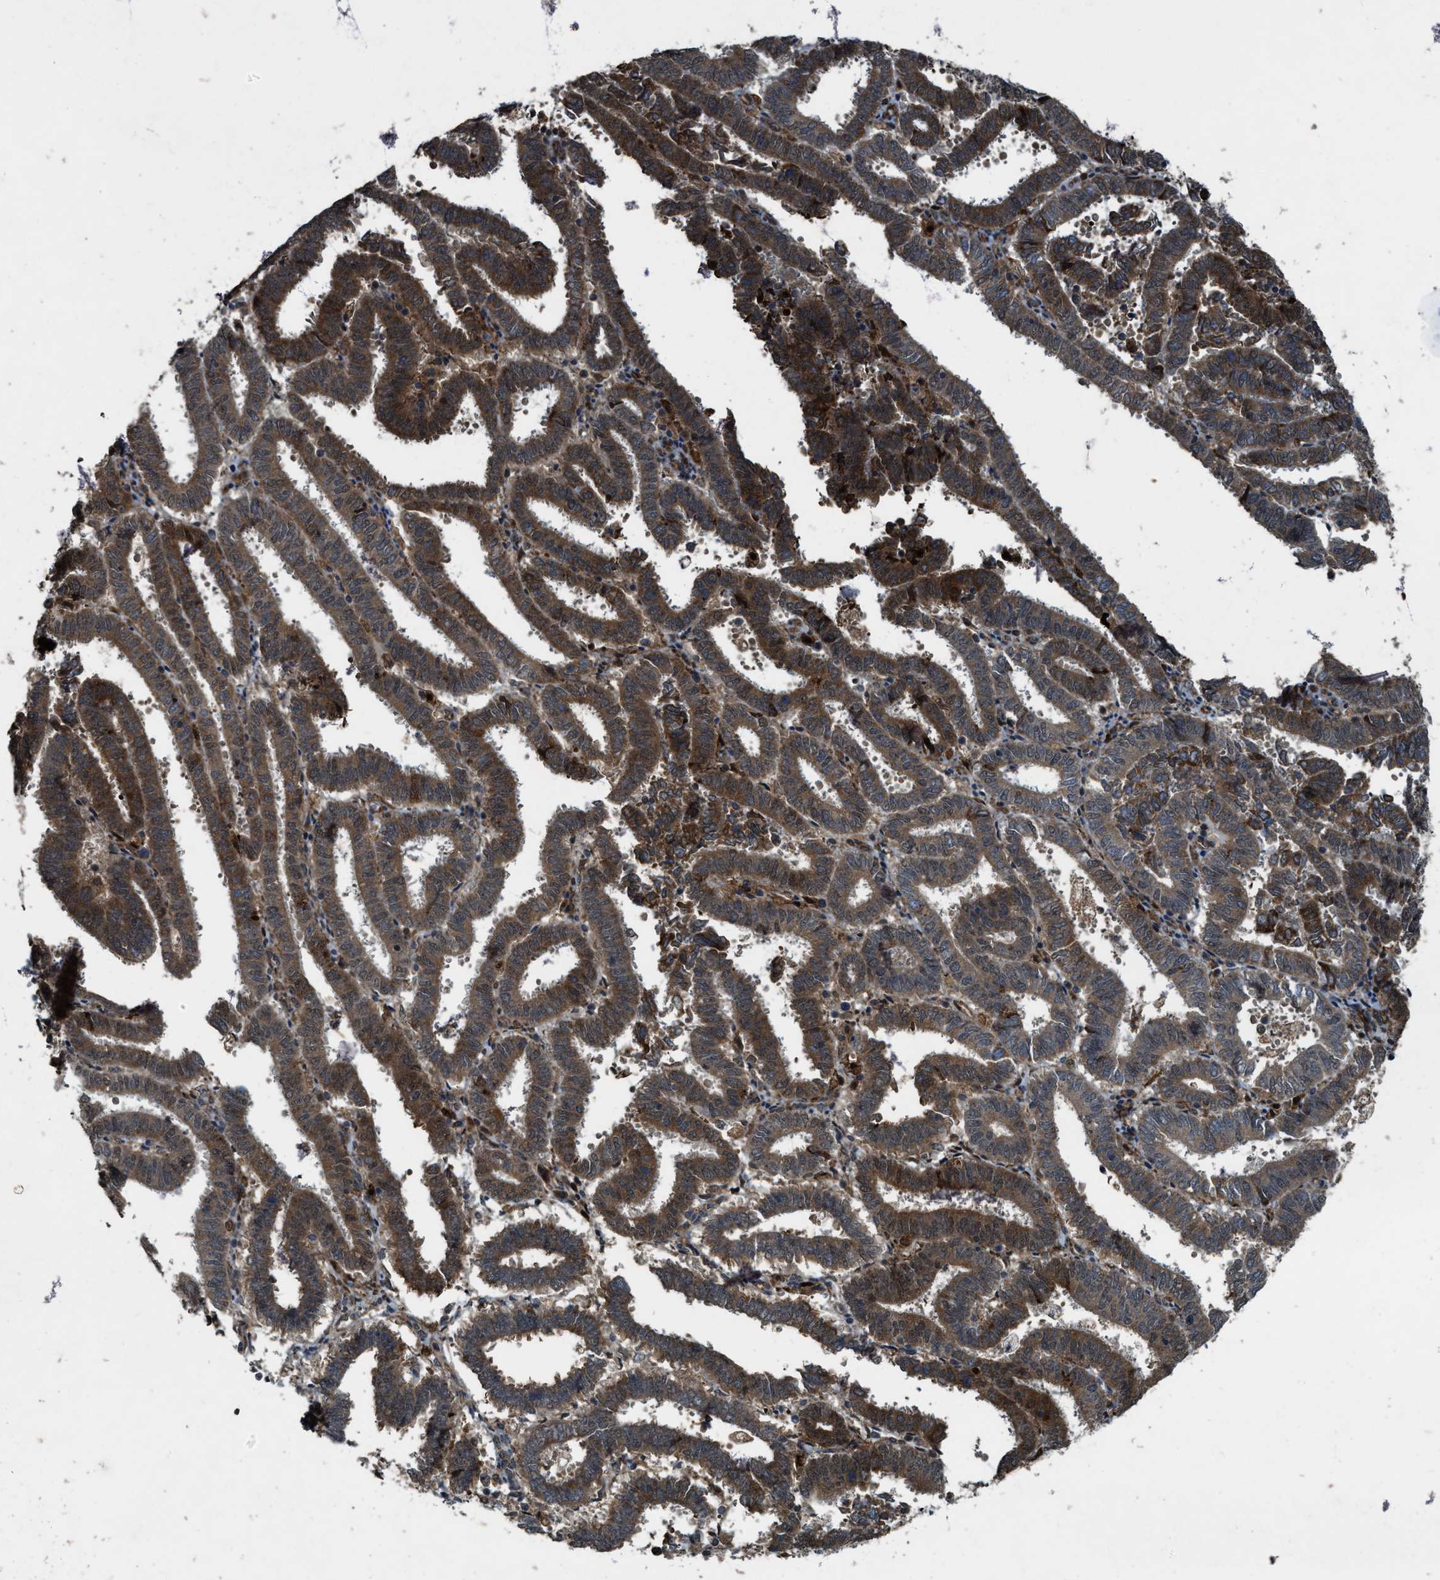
{"staining": {"intensity": "moderate", "quantity": ">75%", "location": "cytoplasmic/membranous"}, "tissue": "endometrial cancer", "cell_type": "Tumor cells", "image_type": "cancer", "snomed": [{"axis": "morphology", "description": "Adenocarcinoma, NOS"}, {"axis": "topography", "description": "Uterus"}], "caption": "Moderate cytoplasmic/membranous protein staining is appreciated in approximately >75% of tumor cells in endometrial cancer.", "gene": "LRRC72", "patient": {"sex": "female", "age": 83}}